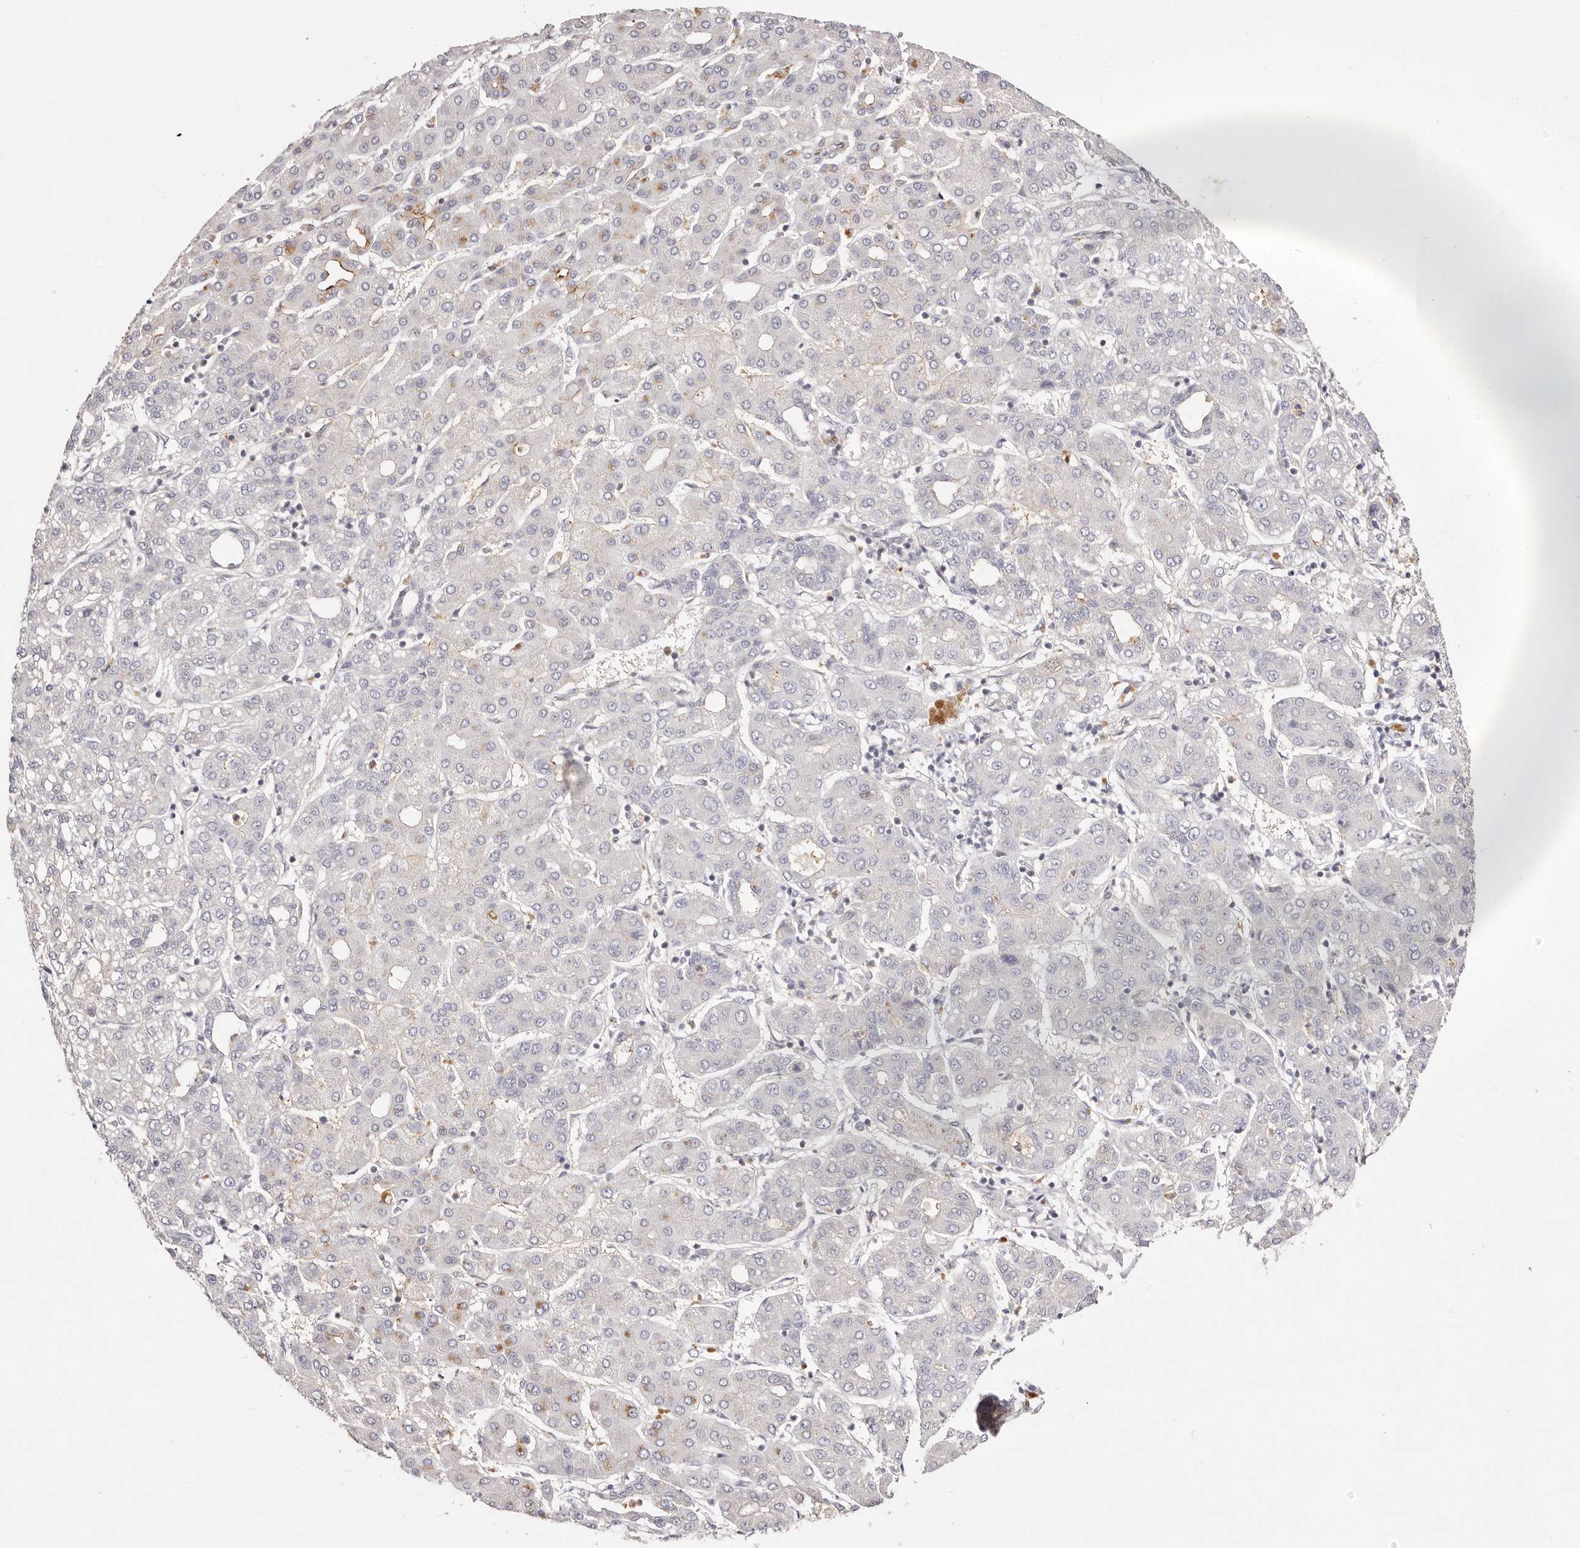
{"staining": {"intensity": "moderate", "quantity": "<25%", "location": "cytoplasmic/membranous"}, "tissue": "liver cancer", "cell_type": "Tumor cells", "image_type": "cancer", "snomed": [{"axis": "morphology", "description": "Carcinoma, Hepatocellular, NOS"}, {"axis": "topography", "description": "Liver"}], "caption": "A low amount of moderate cytoplasmic/membranous positivity is present in about <25% of tumor cells in liver cancer tissue. (Stains: DAB (3,3'-diaminobenzidine) in brown, nuclei in blue, Microscopy: brightfield microscopy at high magnification).", "gene": "SLC35B2", "patient": {"sex": "male", "age": 65}}